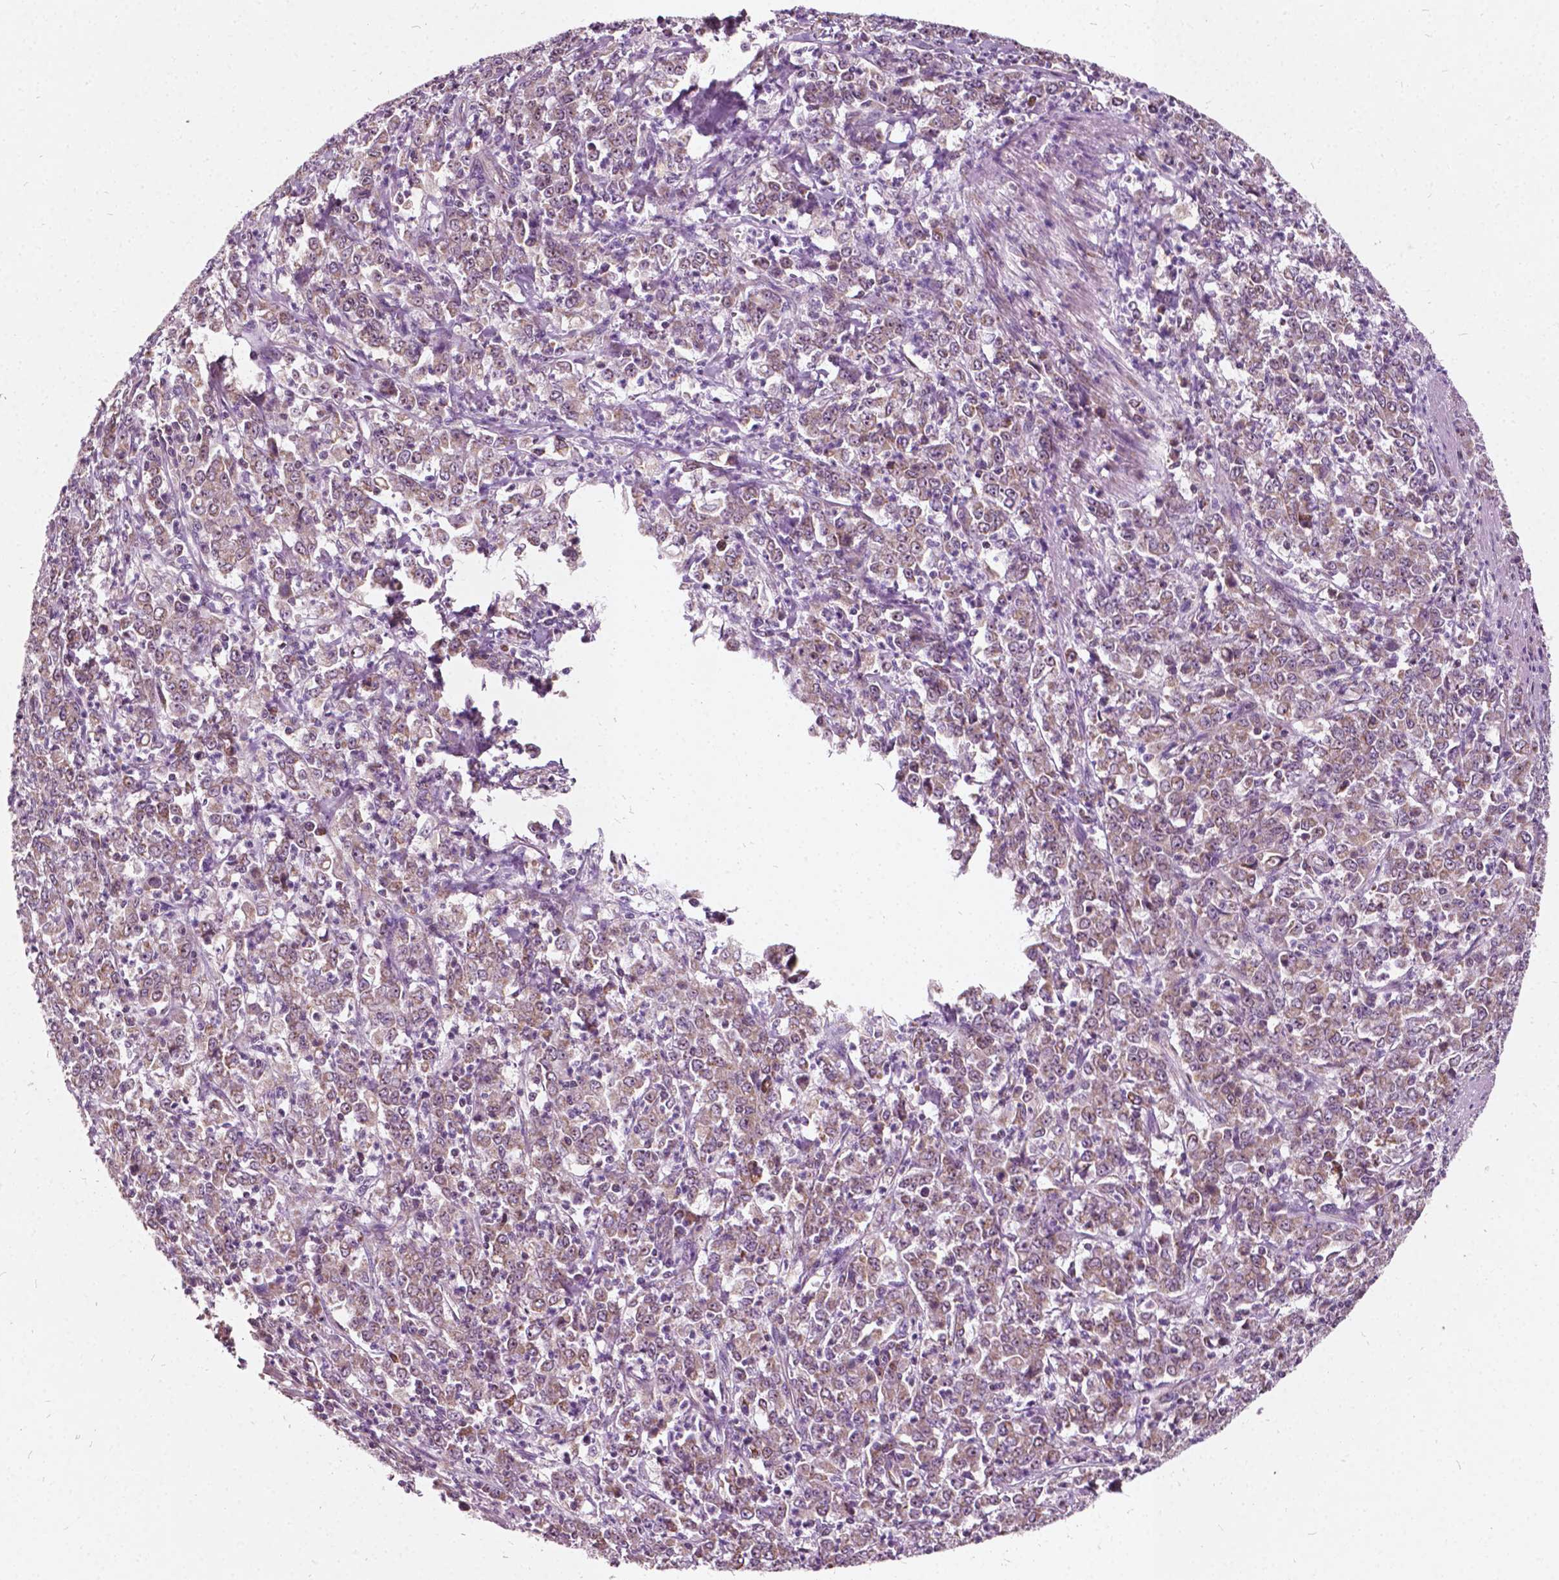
{"staining": {"intensity": "weak", "quantity": ">75%", "location": "cytoplasmic/membranous,nuclear"}, "tissue": "stomach cancer", "cell_type": "Tumor cells", "image_type": "cancer", "snomed": [{"axis": "morphology", "description": "Adenocarcinoma, NOS"}, {"axis": "topography", "description": "Stomach, lower"}], "caption": "Human stomach adenocarcinoma stained for a protein (brown) exhibits weak cytoplasmic/membranous and nuclear positive expression in approximately >75% of tumor cells.", "gene": "ODF3L2", "patient": {"sex": "female", "age": 71}}